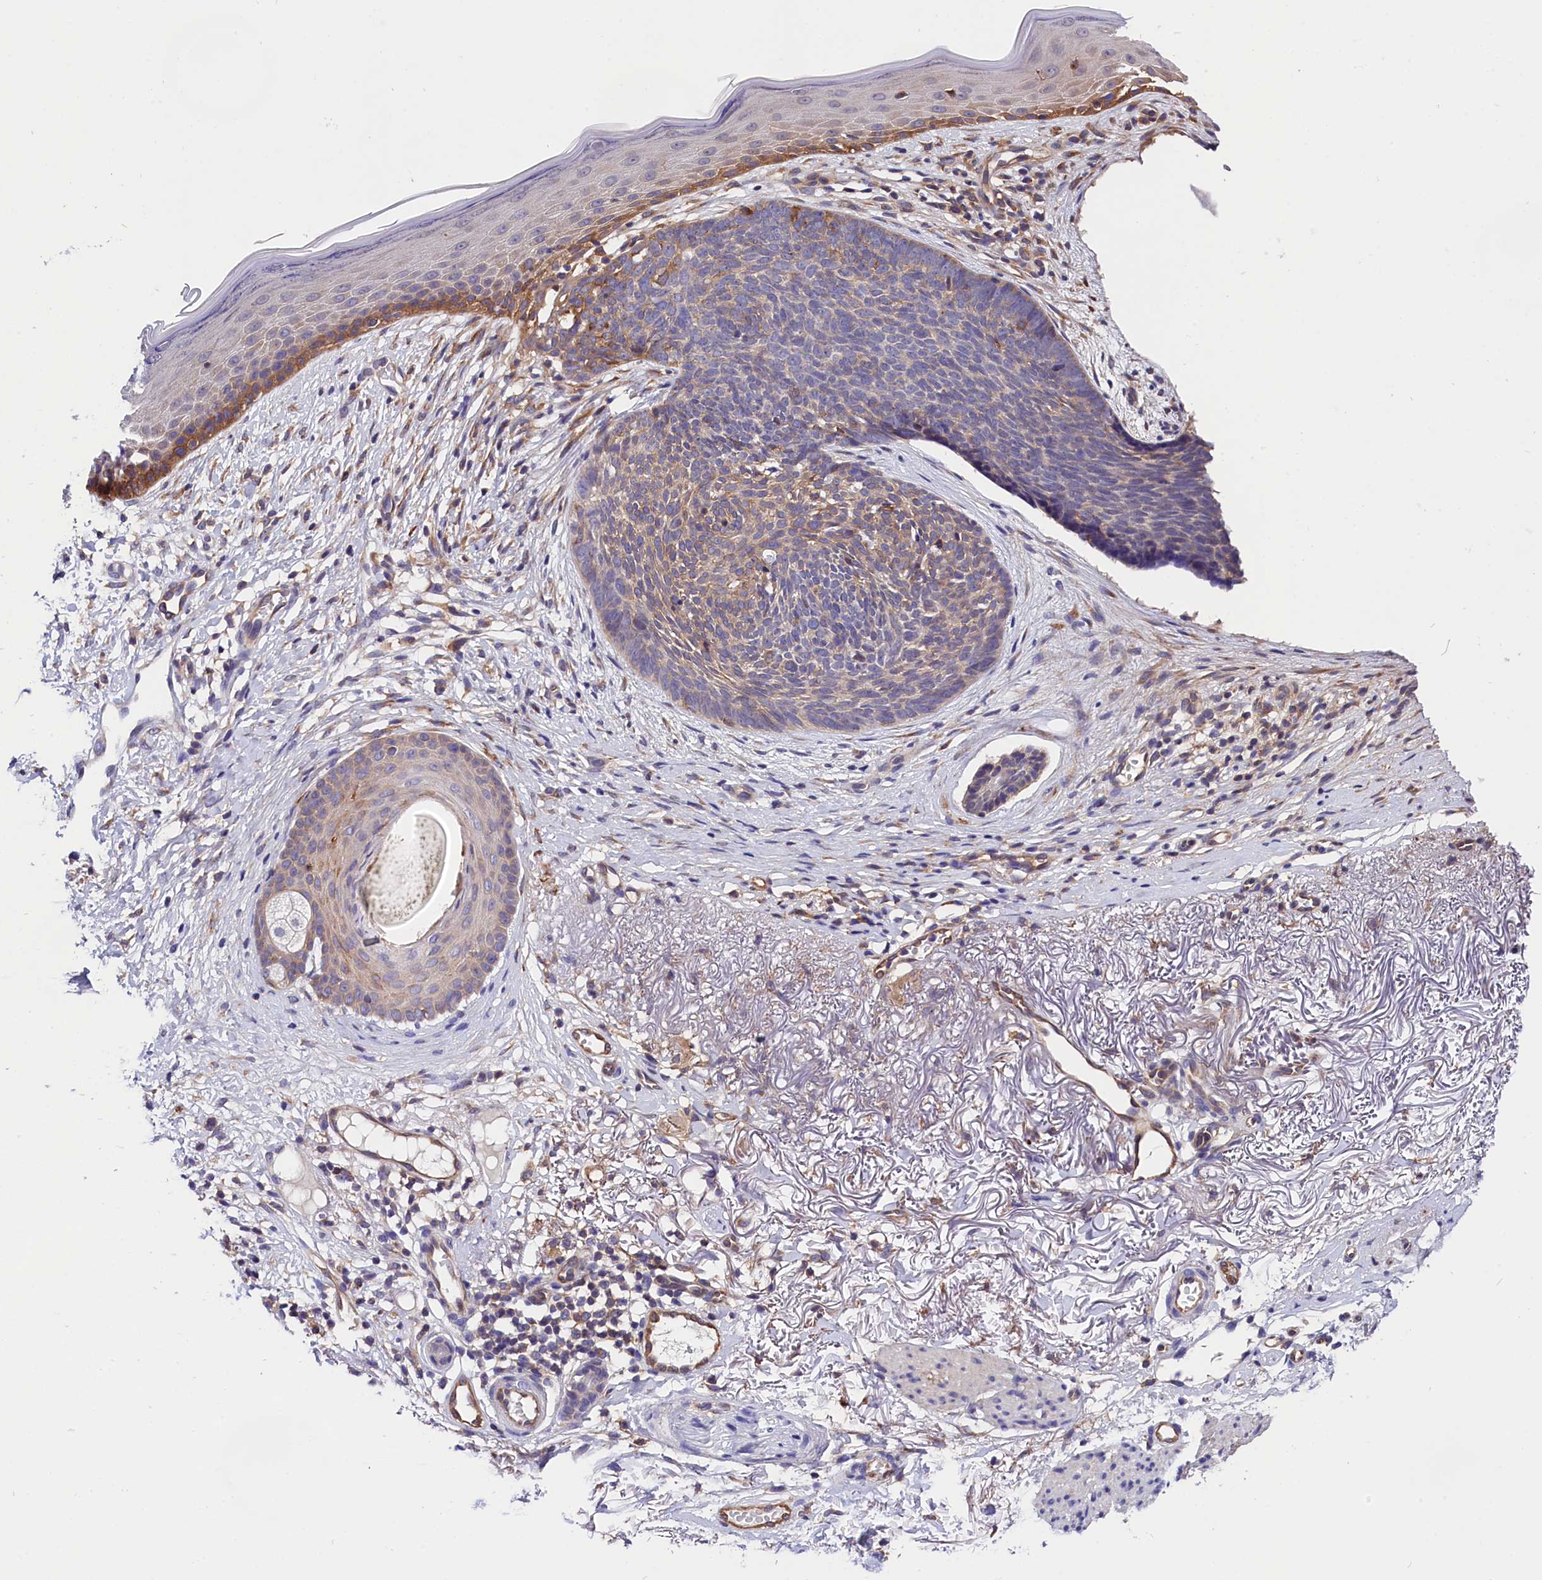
{"staining": {"intensity": "negative", "quantity": "none", "location": "none"}, "tissue": "skin cancer", "cell_type": "Tumor cells", "image_type": "cancer", "snomed": [{"axis": "morphology", "description": "Basal cell carcinoma"}, {"axis": "topography", "description": "Skin"}], "caption": "Immunohistochemistry micrograph of neoplastic tissue: human skin cancer (basal cell carcinoma) stained with DAB shows no significant protein expression in tumor cells.", "gene": "OAS3", "patient": {"sex": "female", "age": 70}}